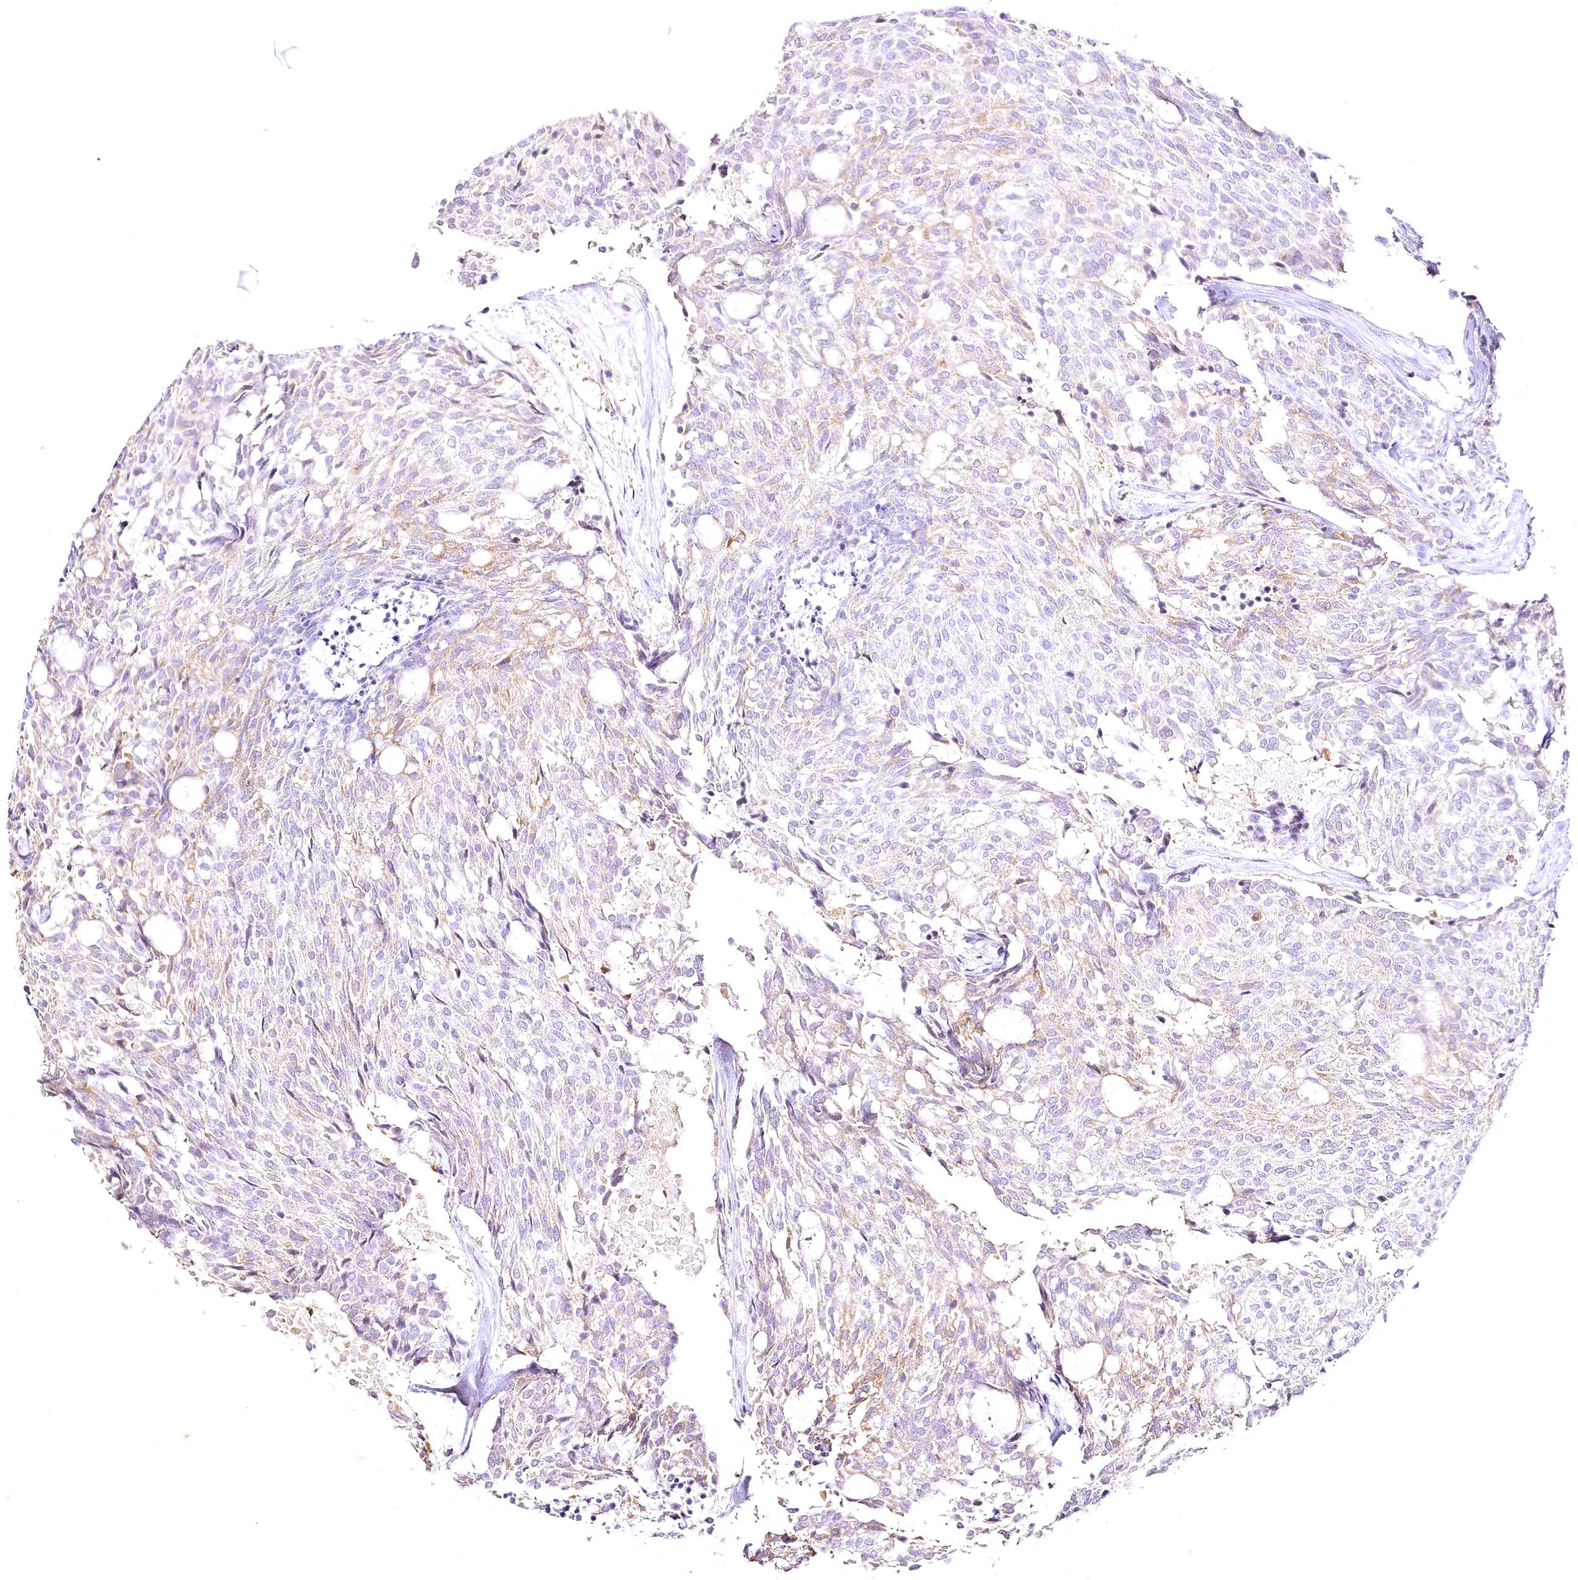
{"staining": {"intensity": "negative", "quantity": "none", "location": "none"}, "tissue": "carcinoid", "cell_type": "Tumor cells", "image_type": "cancer", "snomed": [{"axis": "morphology", "description": "Carcinoid, malignant, NOS"}, {"axis": "topography", "description": "Pancreas"}], "caption": "There is no significant positivity in tumor cells of malignant carcinoid.", "gene": "DOCK2", "patient": {"sex": "female", "age": 54}}